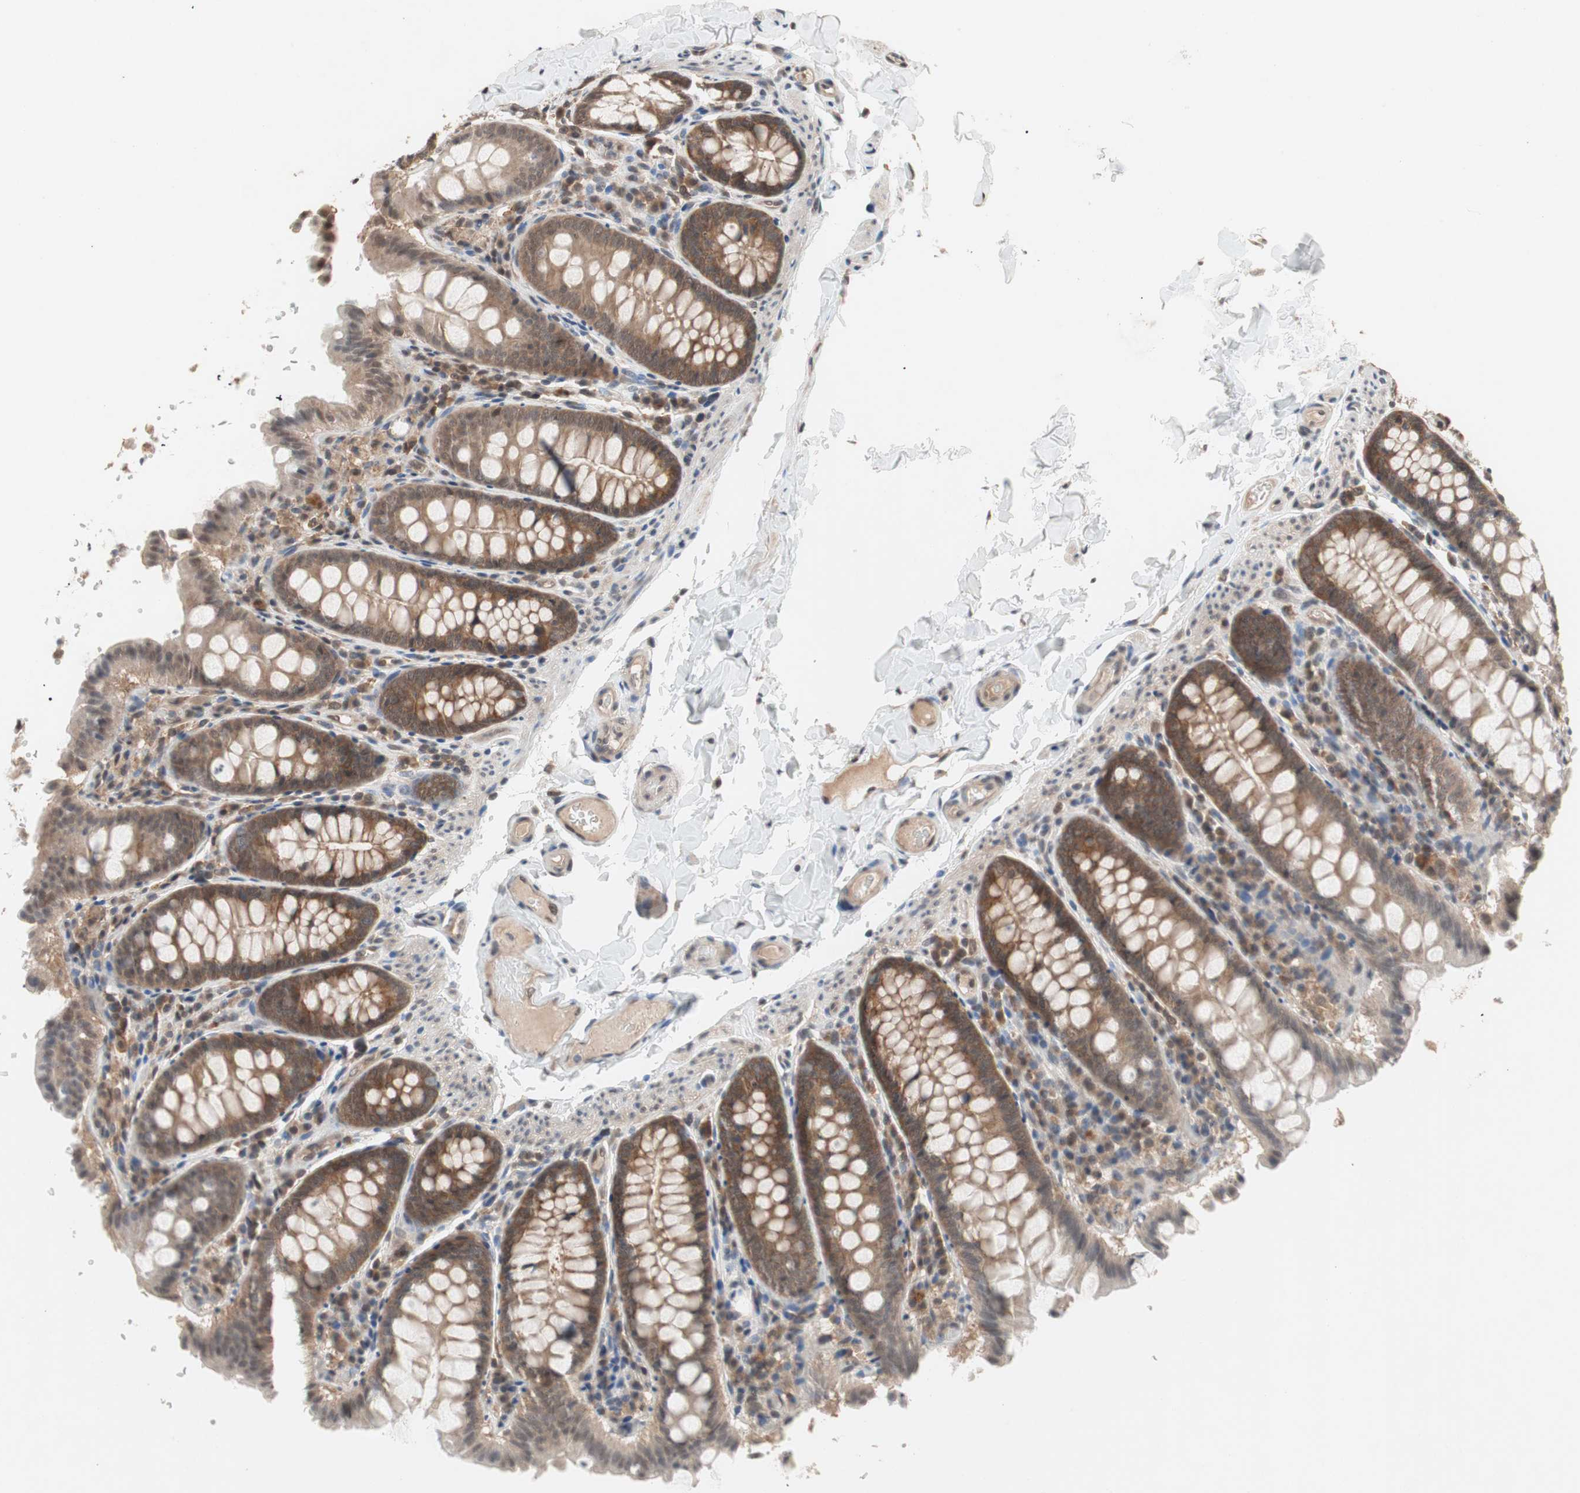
{"staining": {"intensity": "weak", "quantity": ">75%", "location": "cytoplasmic/membranous"}, "tissue": "colon", "cell_type": "Endothelial cells", "image_type": "normal", "snomed": [{"axis": "morphology", "description": "Normal tissue, NOS"}, {"axis": "topography", "description": "Colon"}], "caption": "Immunohistochemical staining of unremarkable colon demonstrates >75% levels of weak cytoplasmic/membranous protein expression in about >75% of endothelial cells.", "gene": "GART", "patient": {"sex": "female", "age": 61}}